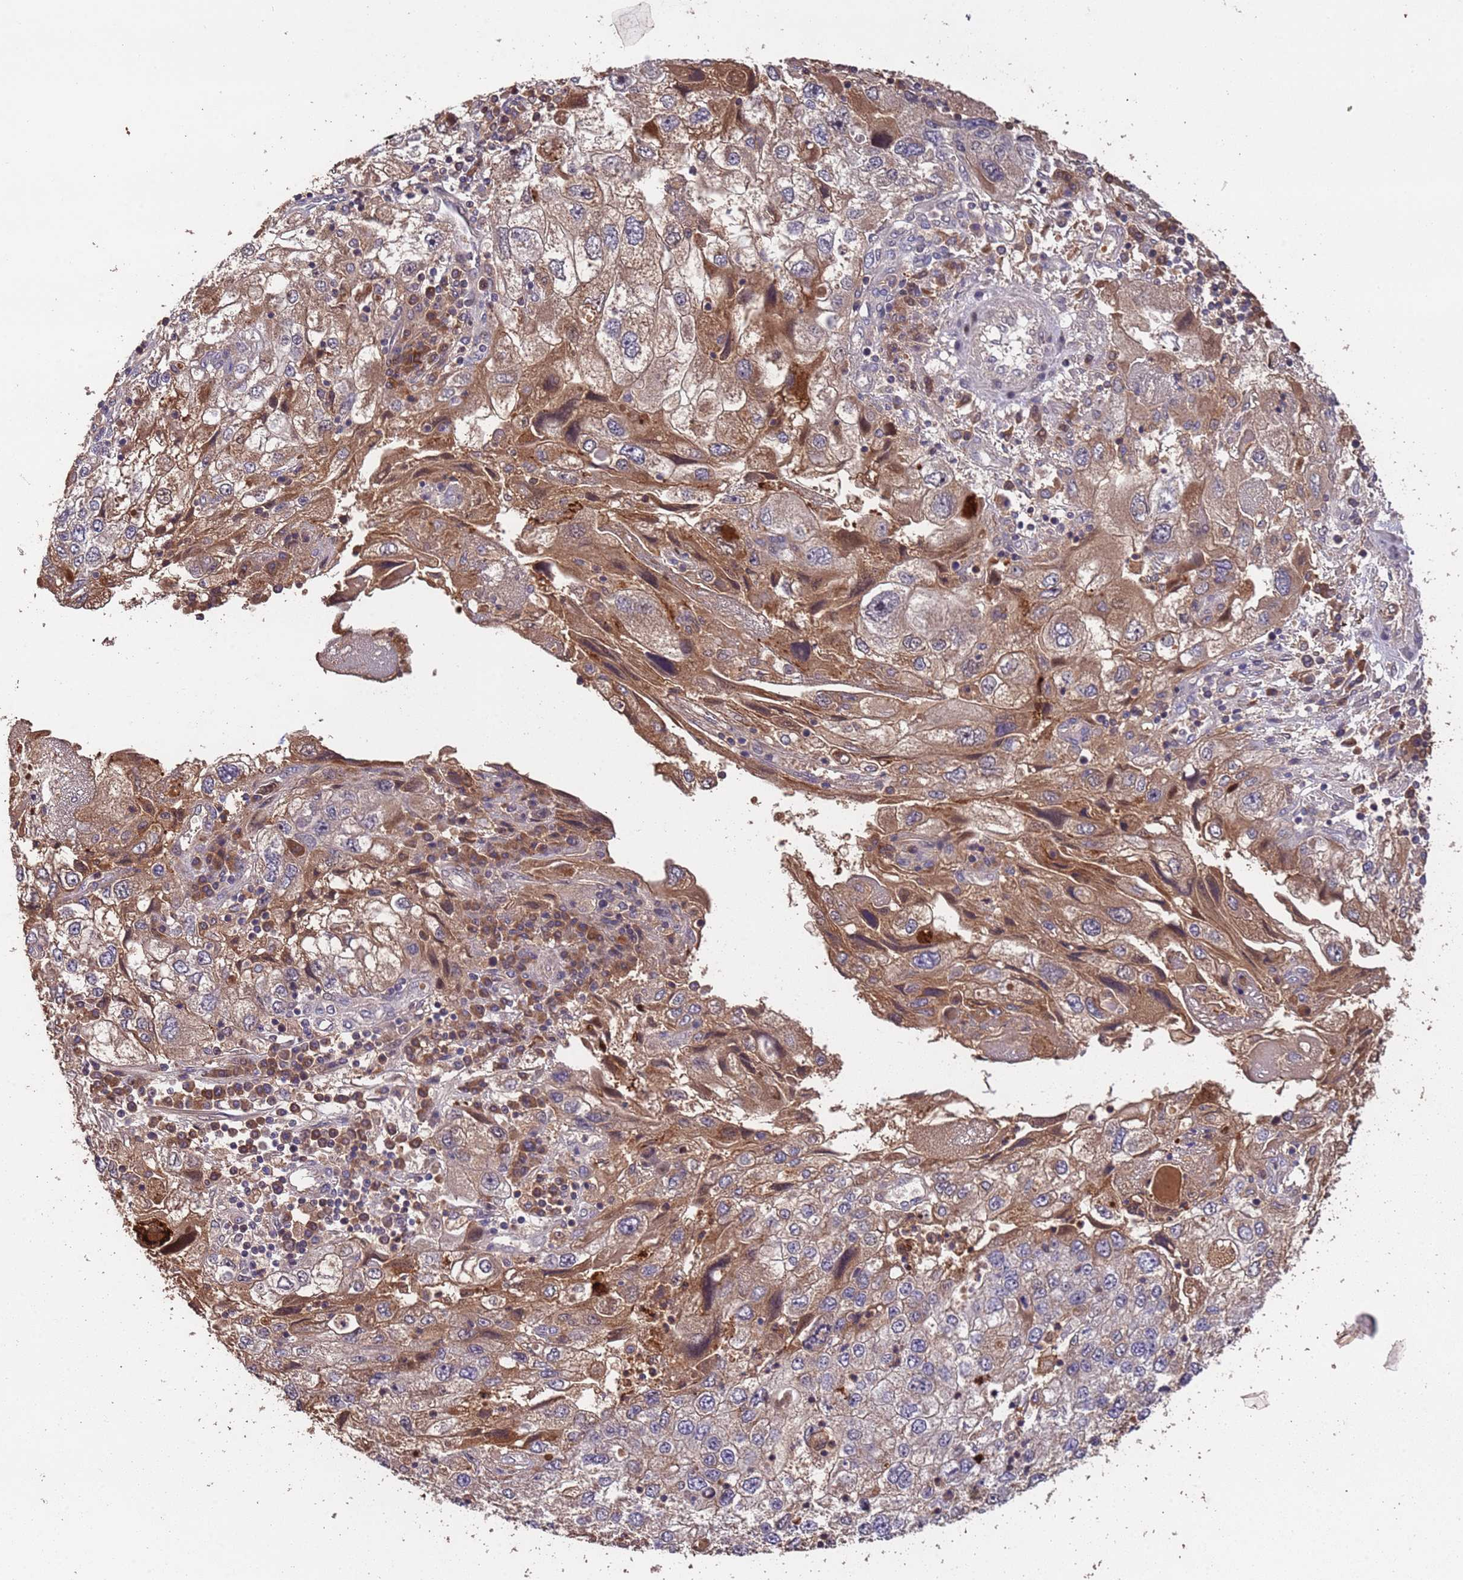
{"staining": {"intensity": "weak", "quantity": "25%-75%", "location": "cytoplasmic/membranous"}, "tissue": "endometrial cancer", "cell_type": "Tumor cells", "image_type": "cancer", "snomed": [{"axis": "morphology", "description": "Adenocarcinoma, NOS"}, {"axis": "topography", "description": "Endometrium"}], "caption": "Immunohistochemistry (IHC) photomicrograph of neoplastic tissue: endometrial adenocarcinoma stained using immunohistochemistry exhibits low levels of weak protein expression localized specifically in the cytoplasmic/membranous of tumor cells, appearing as a cytoplasmic/membranous brown color.", "gene": "CCDC184", "patient": {"sex": "female", "age": 49}}